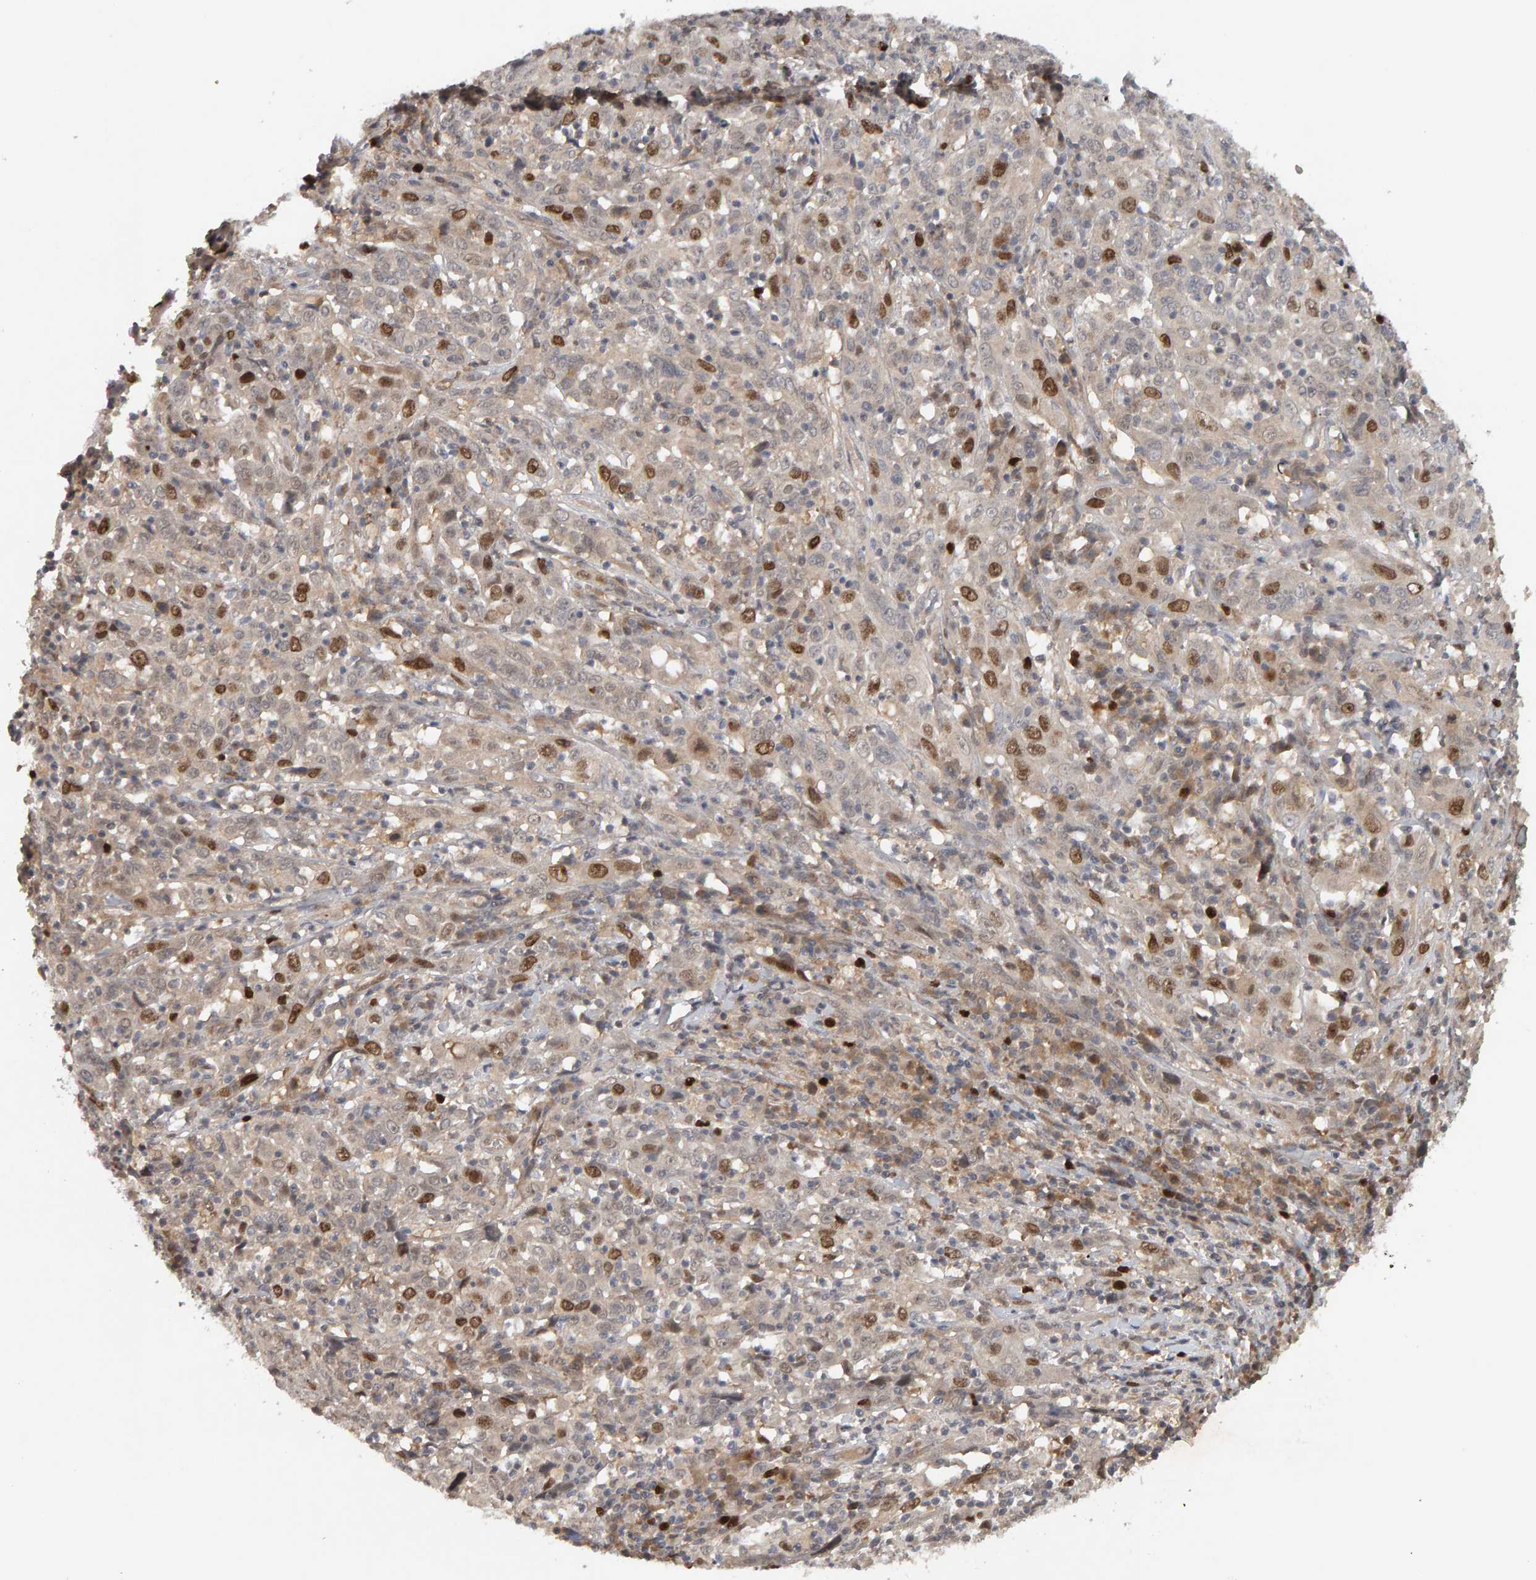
{"staining": {"intensity": "moderate", "quantity": "<25%", "location": "nuclear"}, "tissue": "cervical cancer", "cell_type": "Tumor cells", "image_type": "cancer", "snomed": [{"axis": "morphology", "description": "Squamous cell carcinoma, NOS"}, {"axis": "topography", "description": "Cervix"}], "caption": "This photomicrograph demonstrates cervical squamous cell carcinoma stained with immunohistochemistry to label a protein in brown. The nuclear of tumor cells show moderate positivity for the protein. Nuclei are counter-stained blue.", "gene": "CDCA5", "patient": {"sex": "female", "age": 46}}